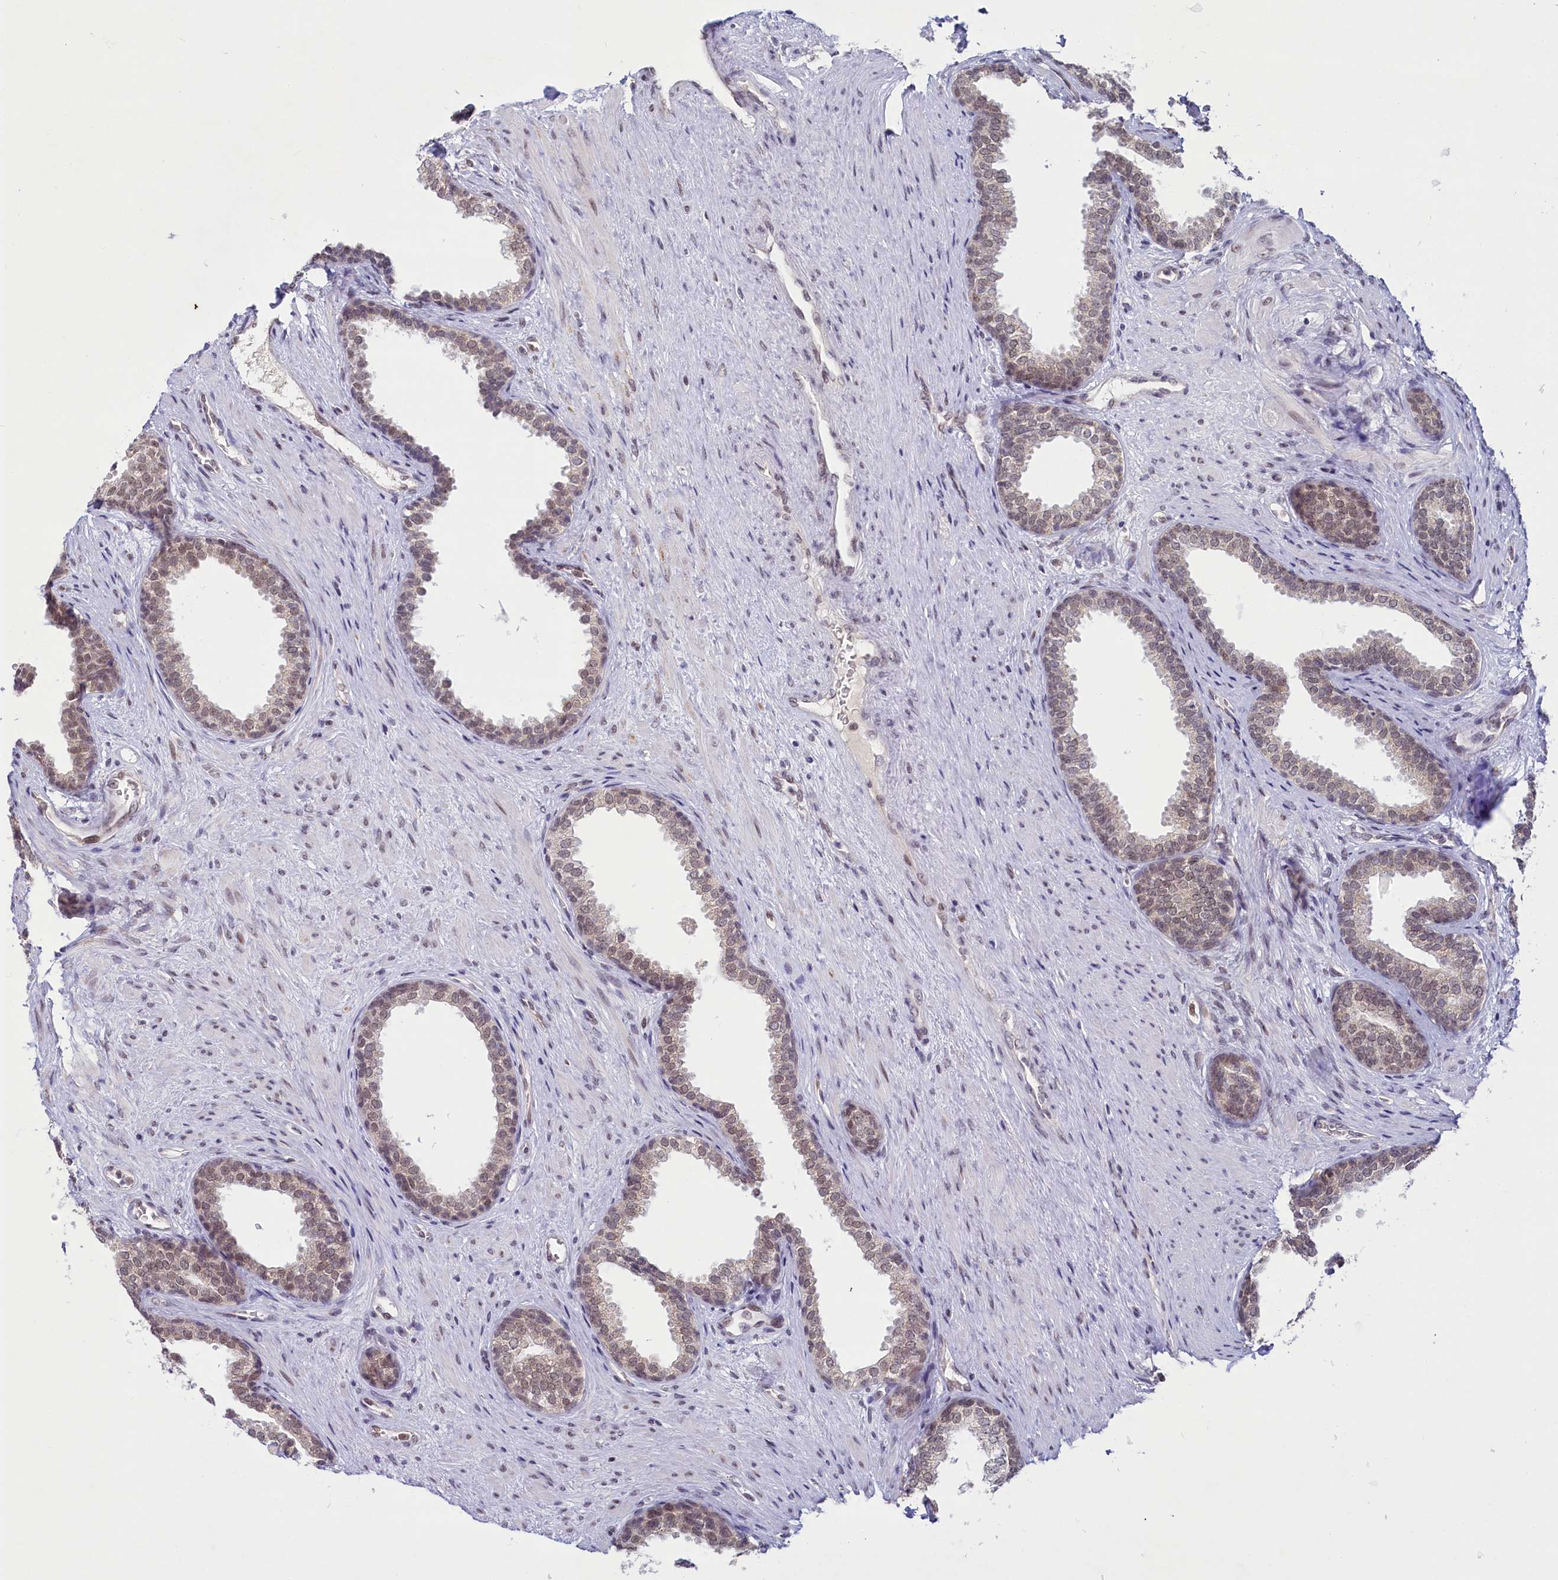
{"staining": {"intensity": "weak", "quantity": "25%-75%", "location": "cytoplasmic/membranous,nuclear"}, "tissue": "prostate", "cell_type": "Glandular cells", "image_type": "normal", "snomed": [{"axis": "morphology", "description": "Normal tissue, NOS"}, {"axis": "topography", "description": "Prostate"}], "caption": "A histopathology image showing weak cytoplasmic/membranous,nuclear expression in about 25%-75% of glandular cells in benign prostate, as visualized by brown immunohistochemical staining.", "gene": "PPHLN1", "patient": {"sex": "male", "age": 76}}